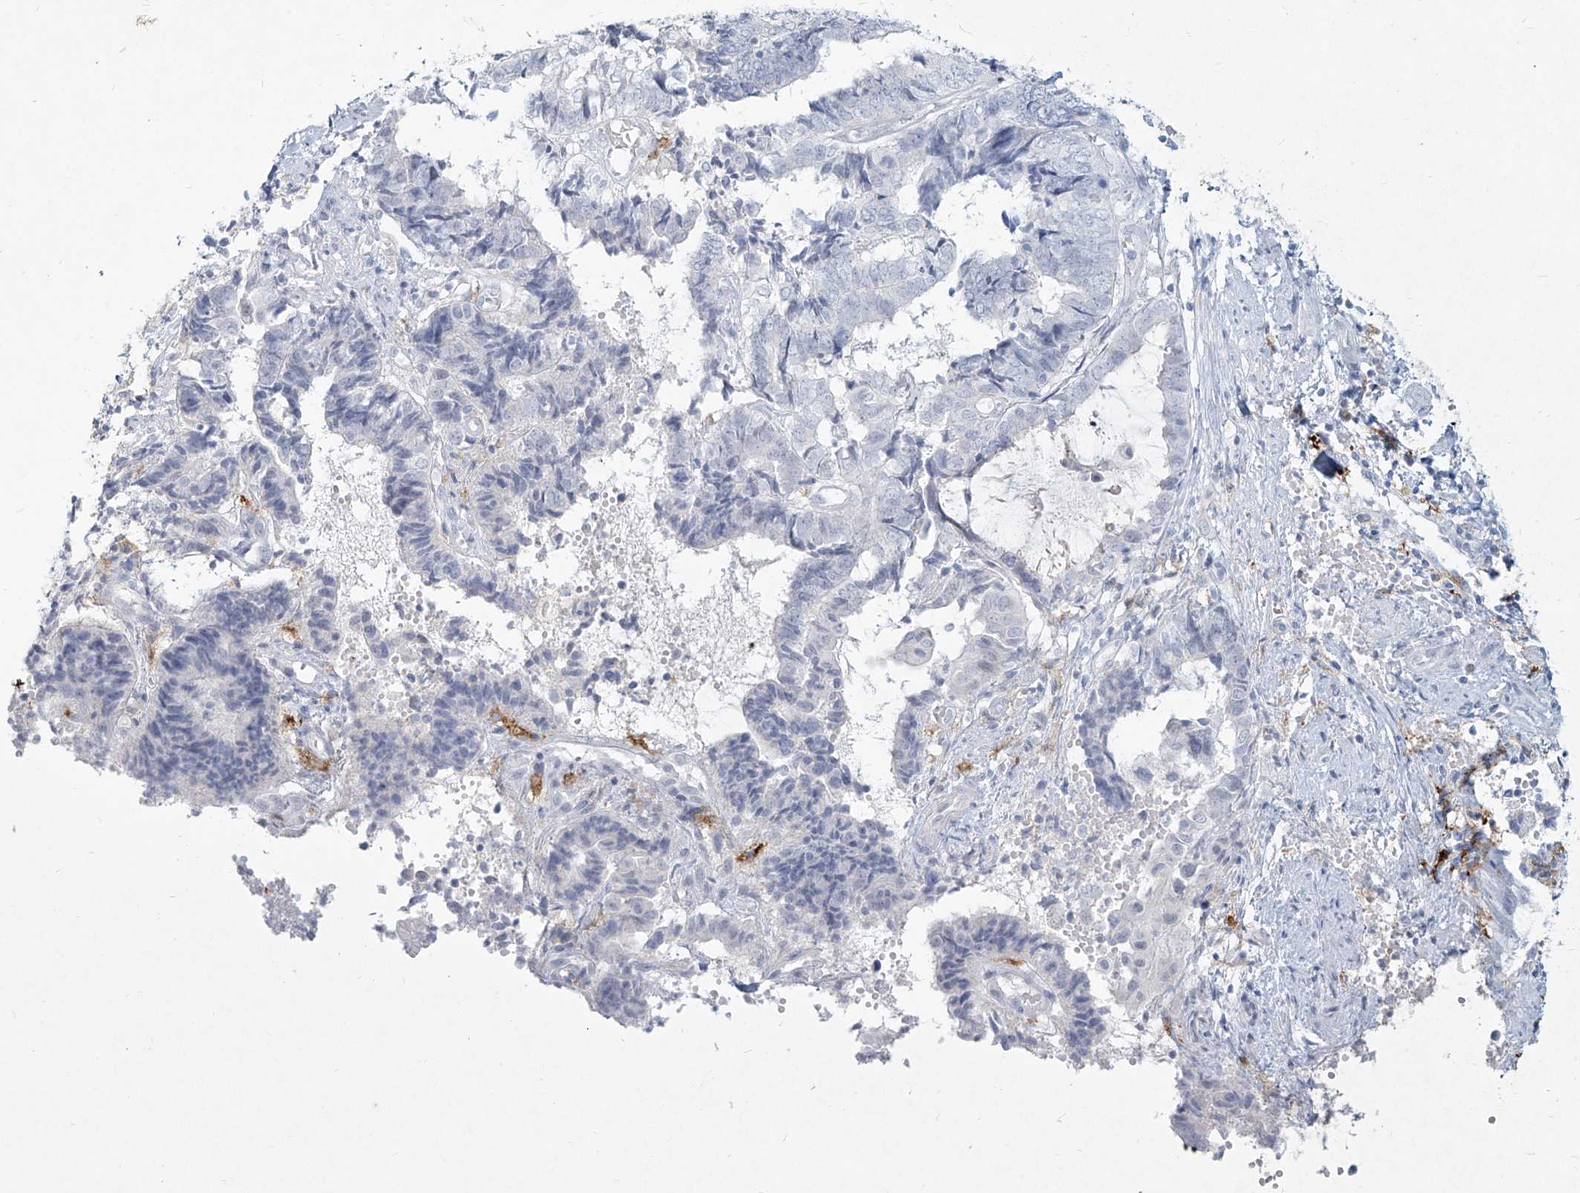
{"staining": {"intensity": "negative", "quantity": "none", "location": "none"}, "tissue": "endometrial cancer", "cell_type": "Tumor cells", "image_type": "cancer", "snomed": [{"axis": "morphology", "description": "Adenocarcinoma, NOS"}, {"axis": "topography", "description": "Uterus"}, {"axis": "topography", "description": "Endometrium"}], "caption": "The image shows no staining of tumor cells in endometrial adenocarcinoma.", "gene": "CD209", "patient": {"sex": "female", "age": 70}}